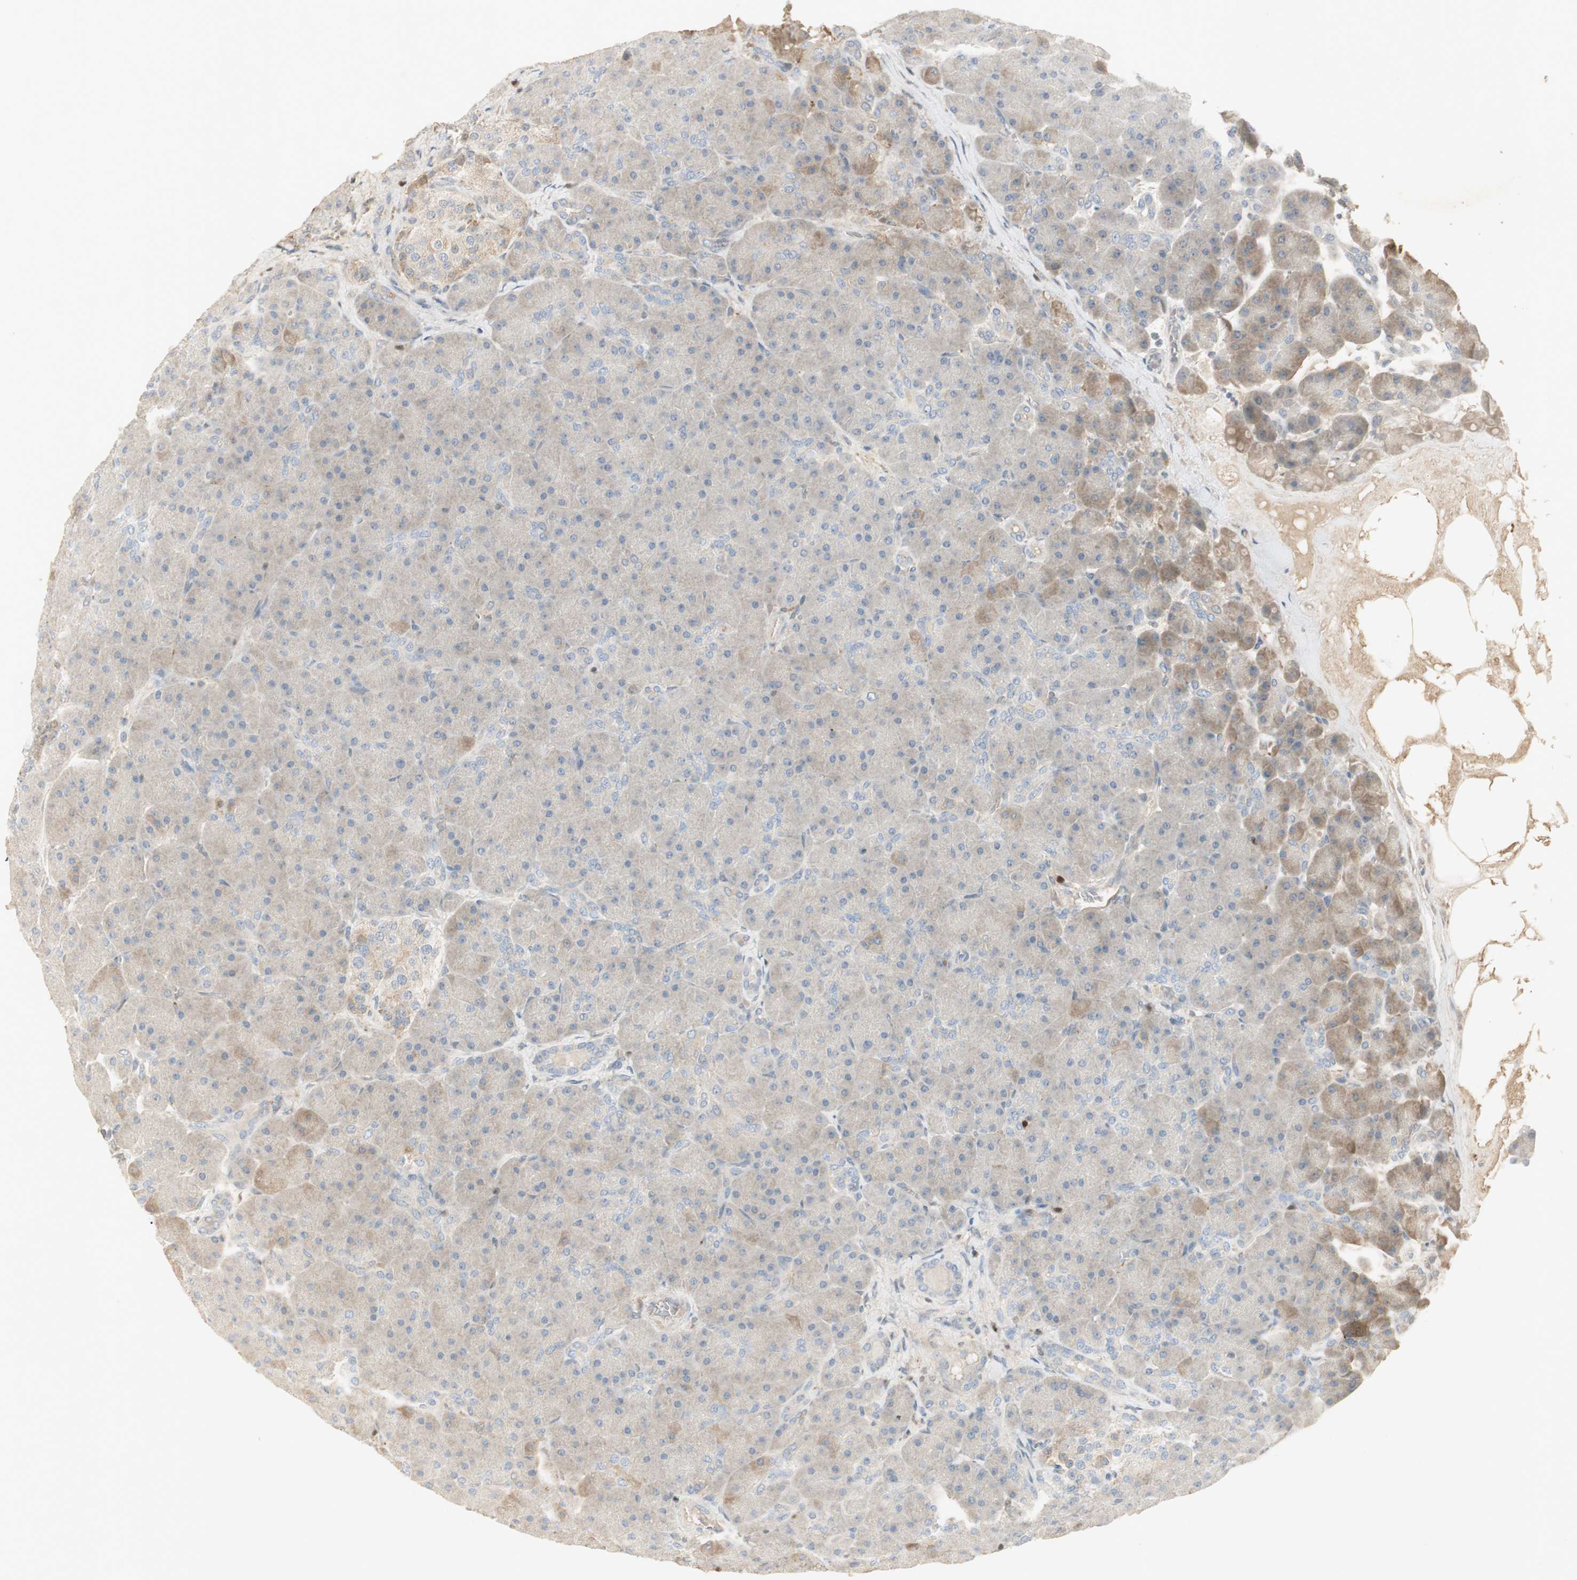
{"staining": {"intensity": "weak", "quantity": "<25%", "location": "cytoplasmic/membranous"}, "tissue": "pancreas", "cell_type": "Exocrine glandular cells", "image_type": "normal", "snomed": [{"axis": "morphology", "description": "Normal tissue, NOS"}, {"axis": "topography", "description": "Pancreas"}], "caption": "IHC of unremarkable human pancreas shows no staining in exocrine glandular cells. Nuclei are stained in blue.", "gene": "RUNX2", "patient": {"sex": "male", "age": 66}}